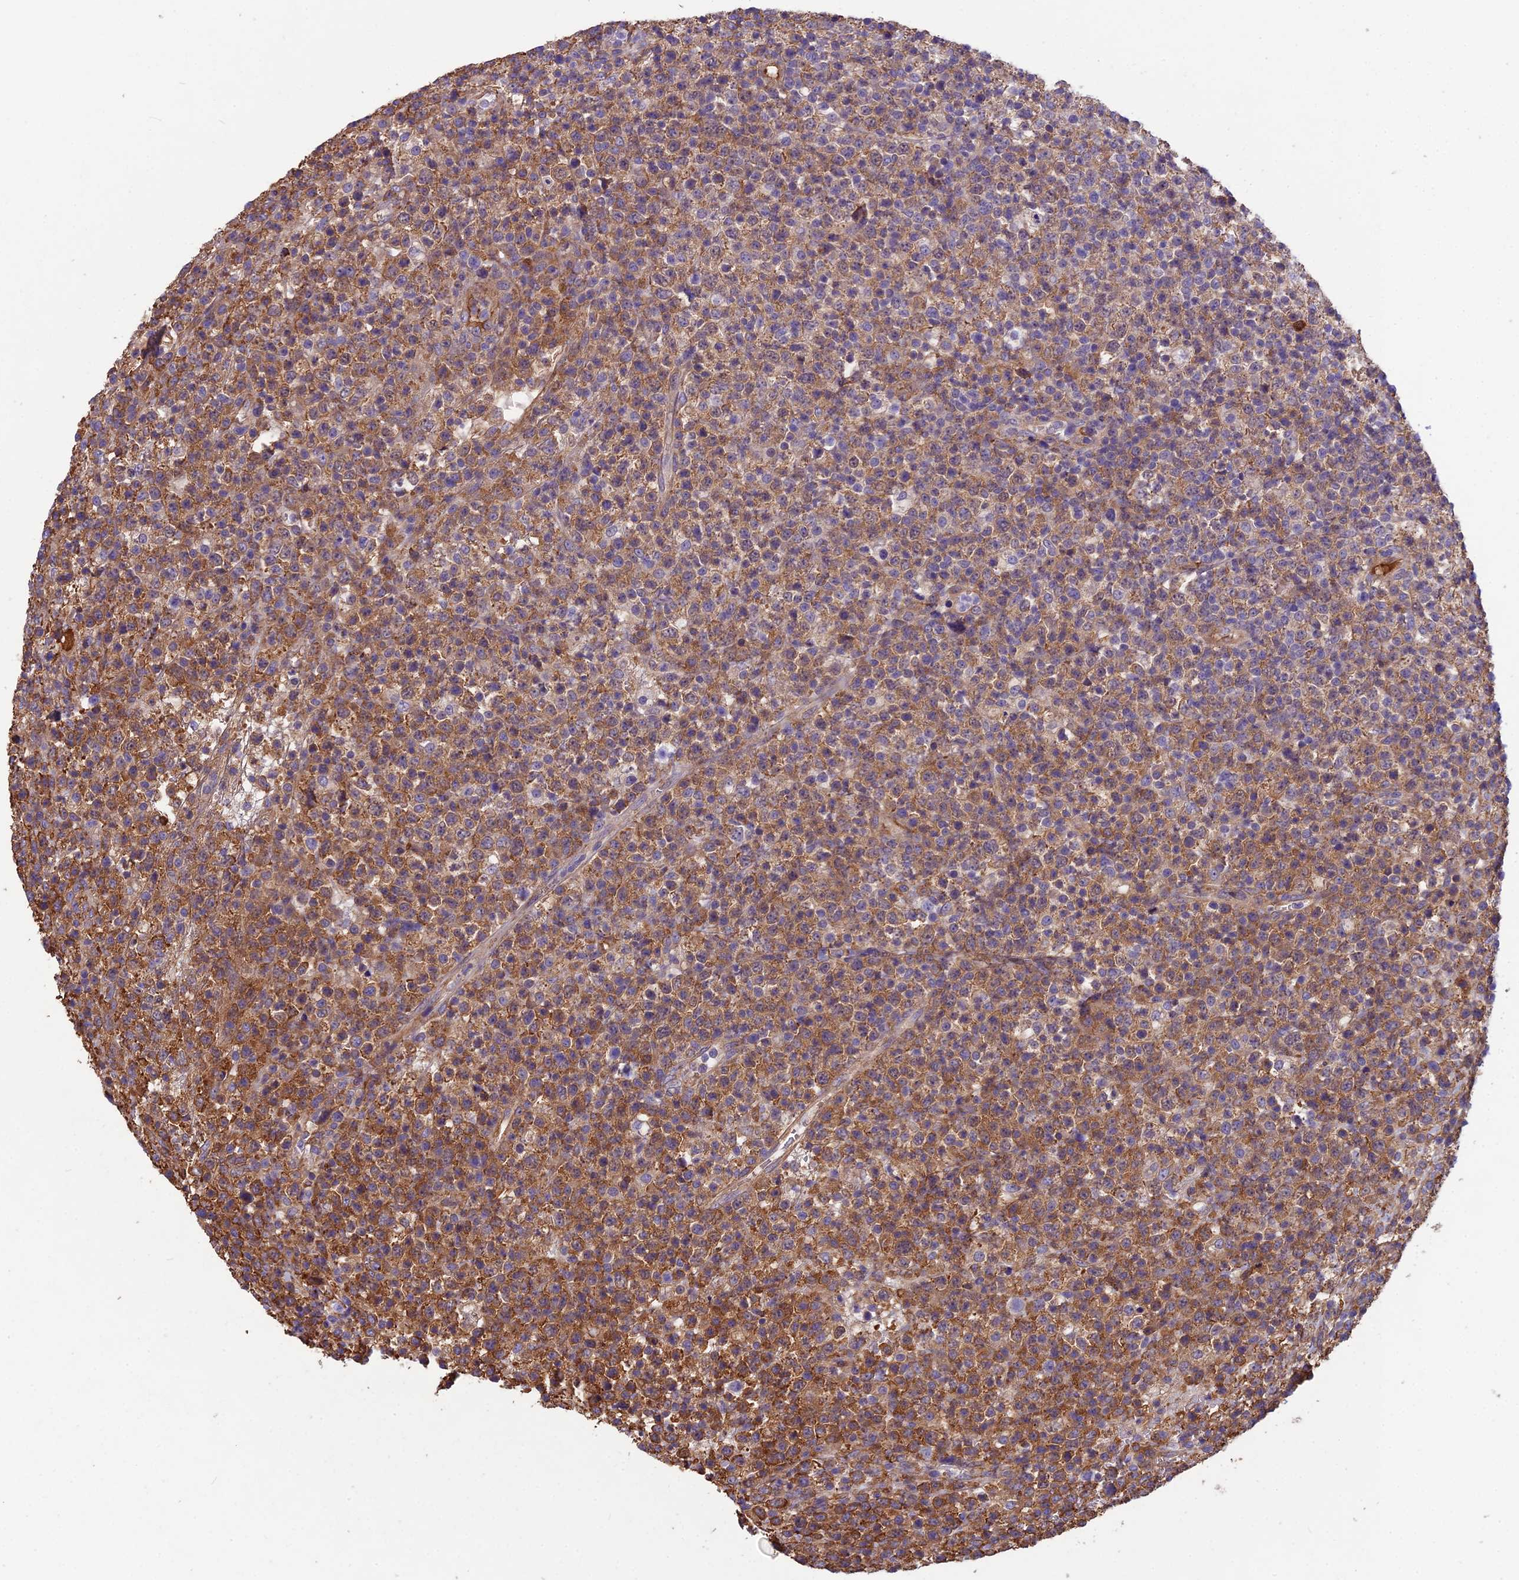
{"staining": {"intensity": "moderate", "quantity": ">75%", "location": "cytoplasmic/membranous"}, "tissue": "lymphoma", "cell_type": "Tumor cells", "image_type": "cancer", "snomed": [{"axis": "morphology", "description": "Malignant lymphoma, non-Hodgkin's type, High grade"}, {"axis": "topography", "description": "Colon"}], "caption": "High-grade malignant lymphoma, non-Hodgkin's type stained with DAB (3,3'-diaminobenzidine) immunohistochemistry displays medium levels of moderate cytoplasmic/membranous positivity in approximately >75% of tumor cells. (DAB = brown stain, brightfield microscopy at high magnification).", "gene": "SPDL1", "patient": {"sex": "female", "age": 53}}